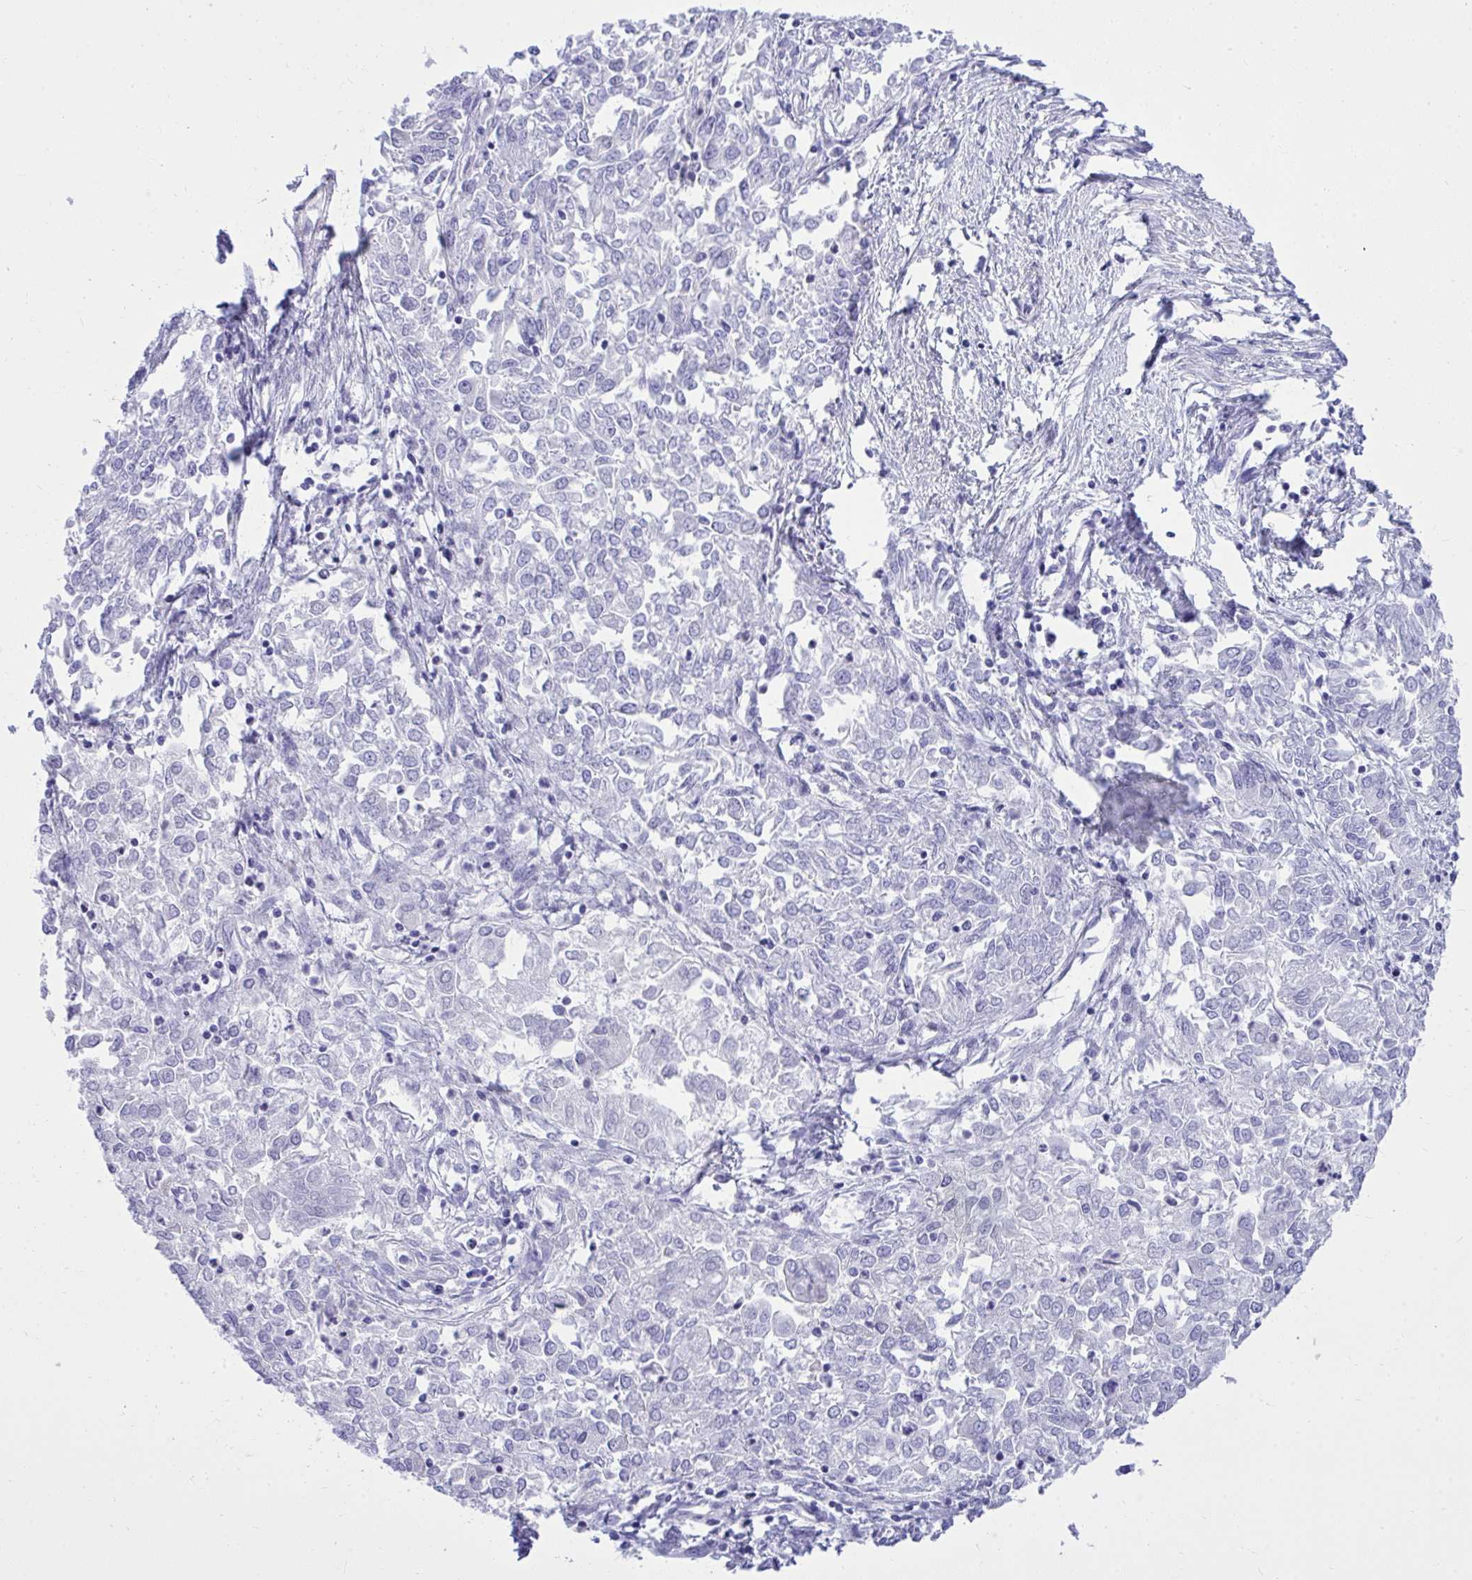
{"staining": {"intensity": "negative", "quantity": "none", "location": "none"}, "tissue": "endometrial cancer", "cell_type": "Tumor cells", "image_type": "cancer", "snomed": [{"axis": "morphology", "description": "Adenocarcinoma, NOS"}, {"axis": "topography", "description": "Endometrium"}], "caption": "IHC of human endometrial cancer reveals no expression in tumor cells.", "gene": "HRG", "patient": {"sex": "female", "age": 57}}